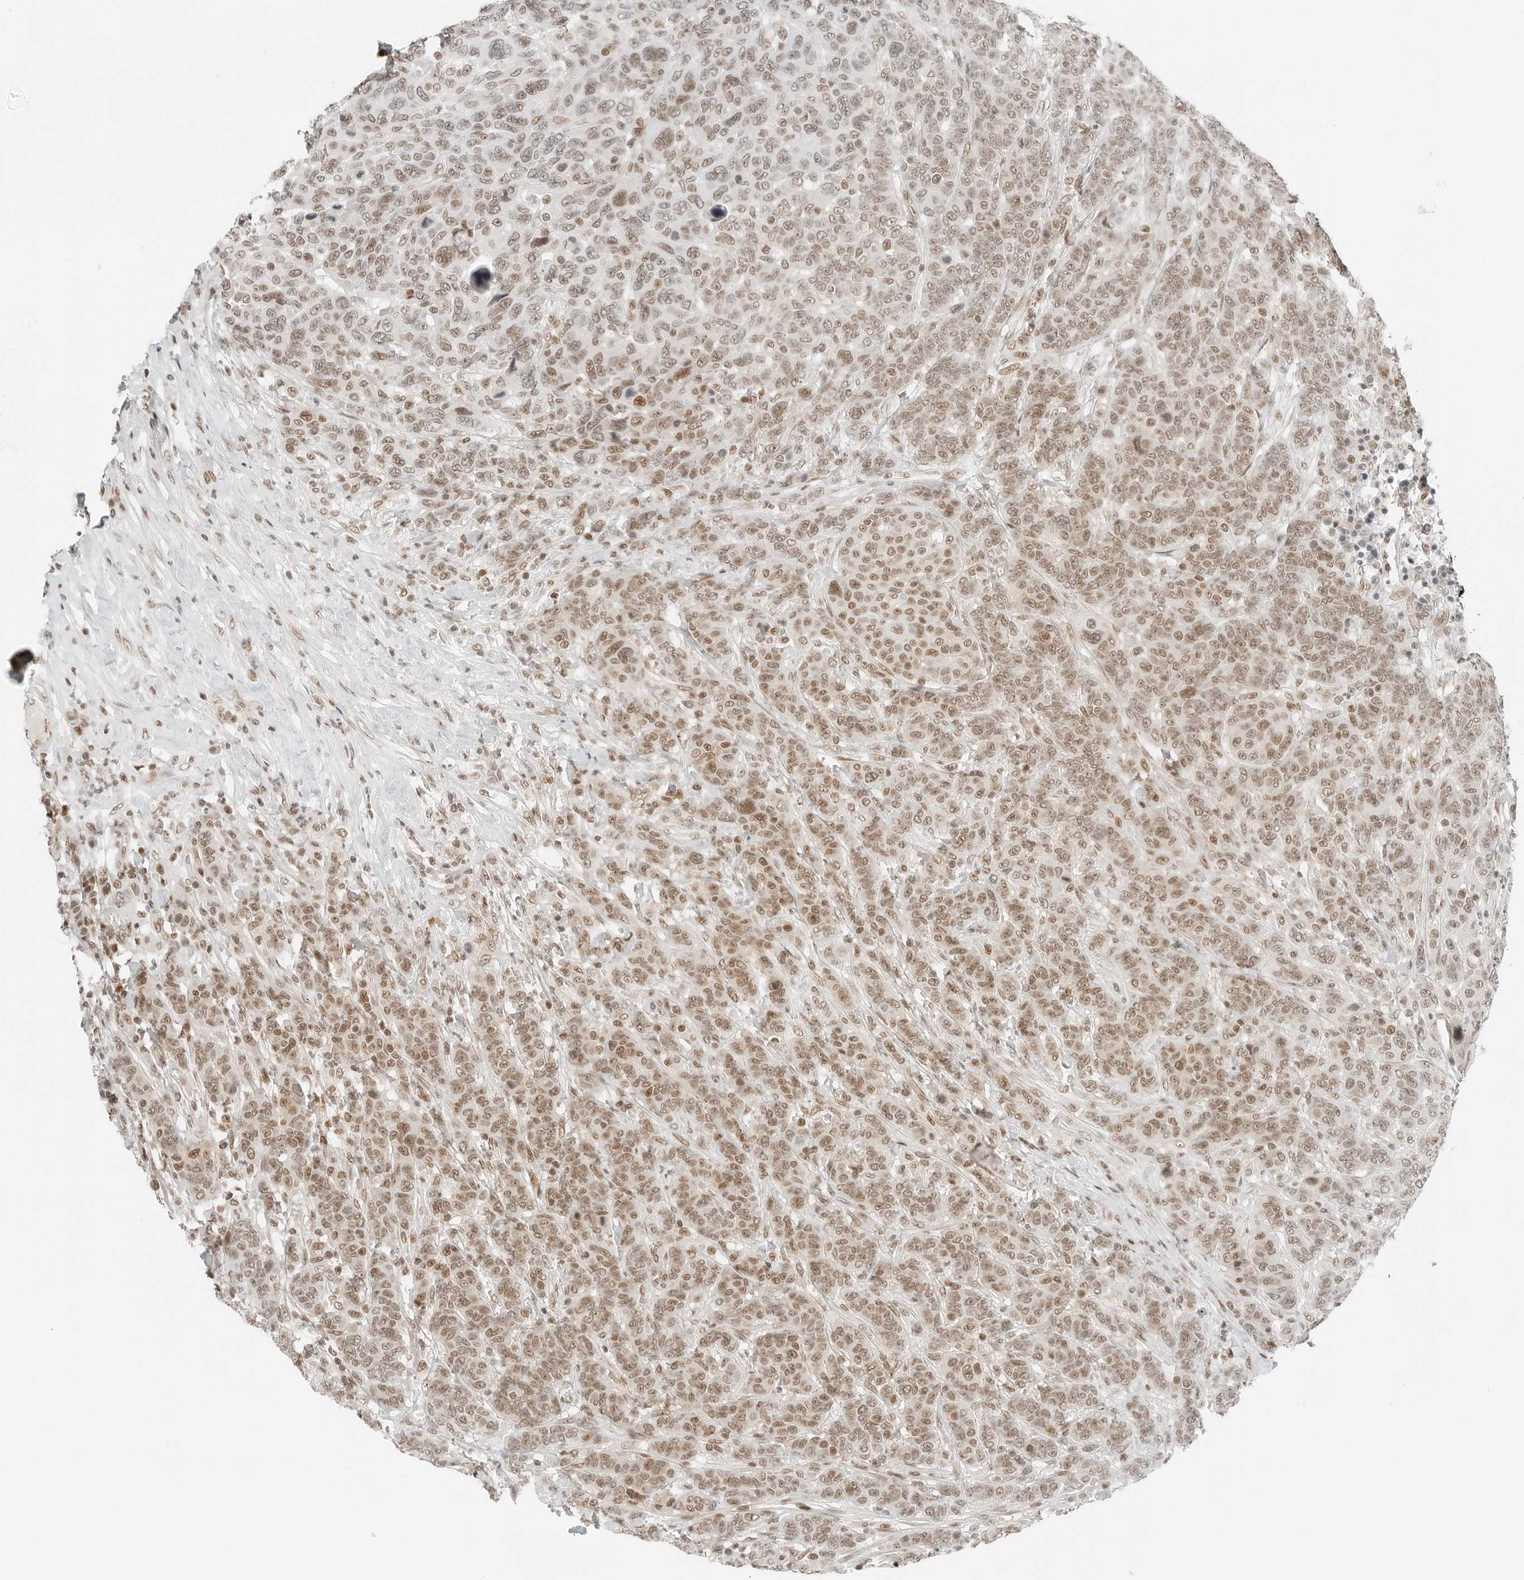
{"staining": {"intensity": "moderate", "quantity": ">75%", "location": "nuclear"}, "tissue": "breast cancer", "cell_type": "Tumor cells", "image_type": "cancer", "snomed": [{"axis": "morphology", "description": "Duct carcinoma"}, {"axis": "topography", "description": "Breast"}], "caption": "Tumor cells show medium levels of moderate nuclear positivity in approximately >75% of cells in breast cancer (intraductal carcinoma). (Stains: DAB in brown, nuclei in blue, Microscopy: brightfield microscopy at high magnification).", "gene": "CRTC2", "patient": {"sex": "female", "age": 37}}